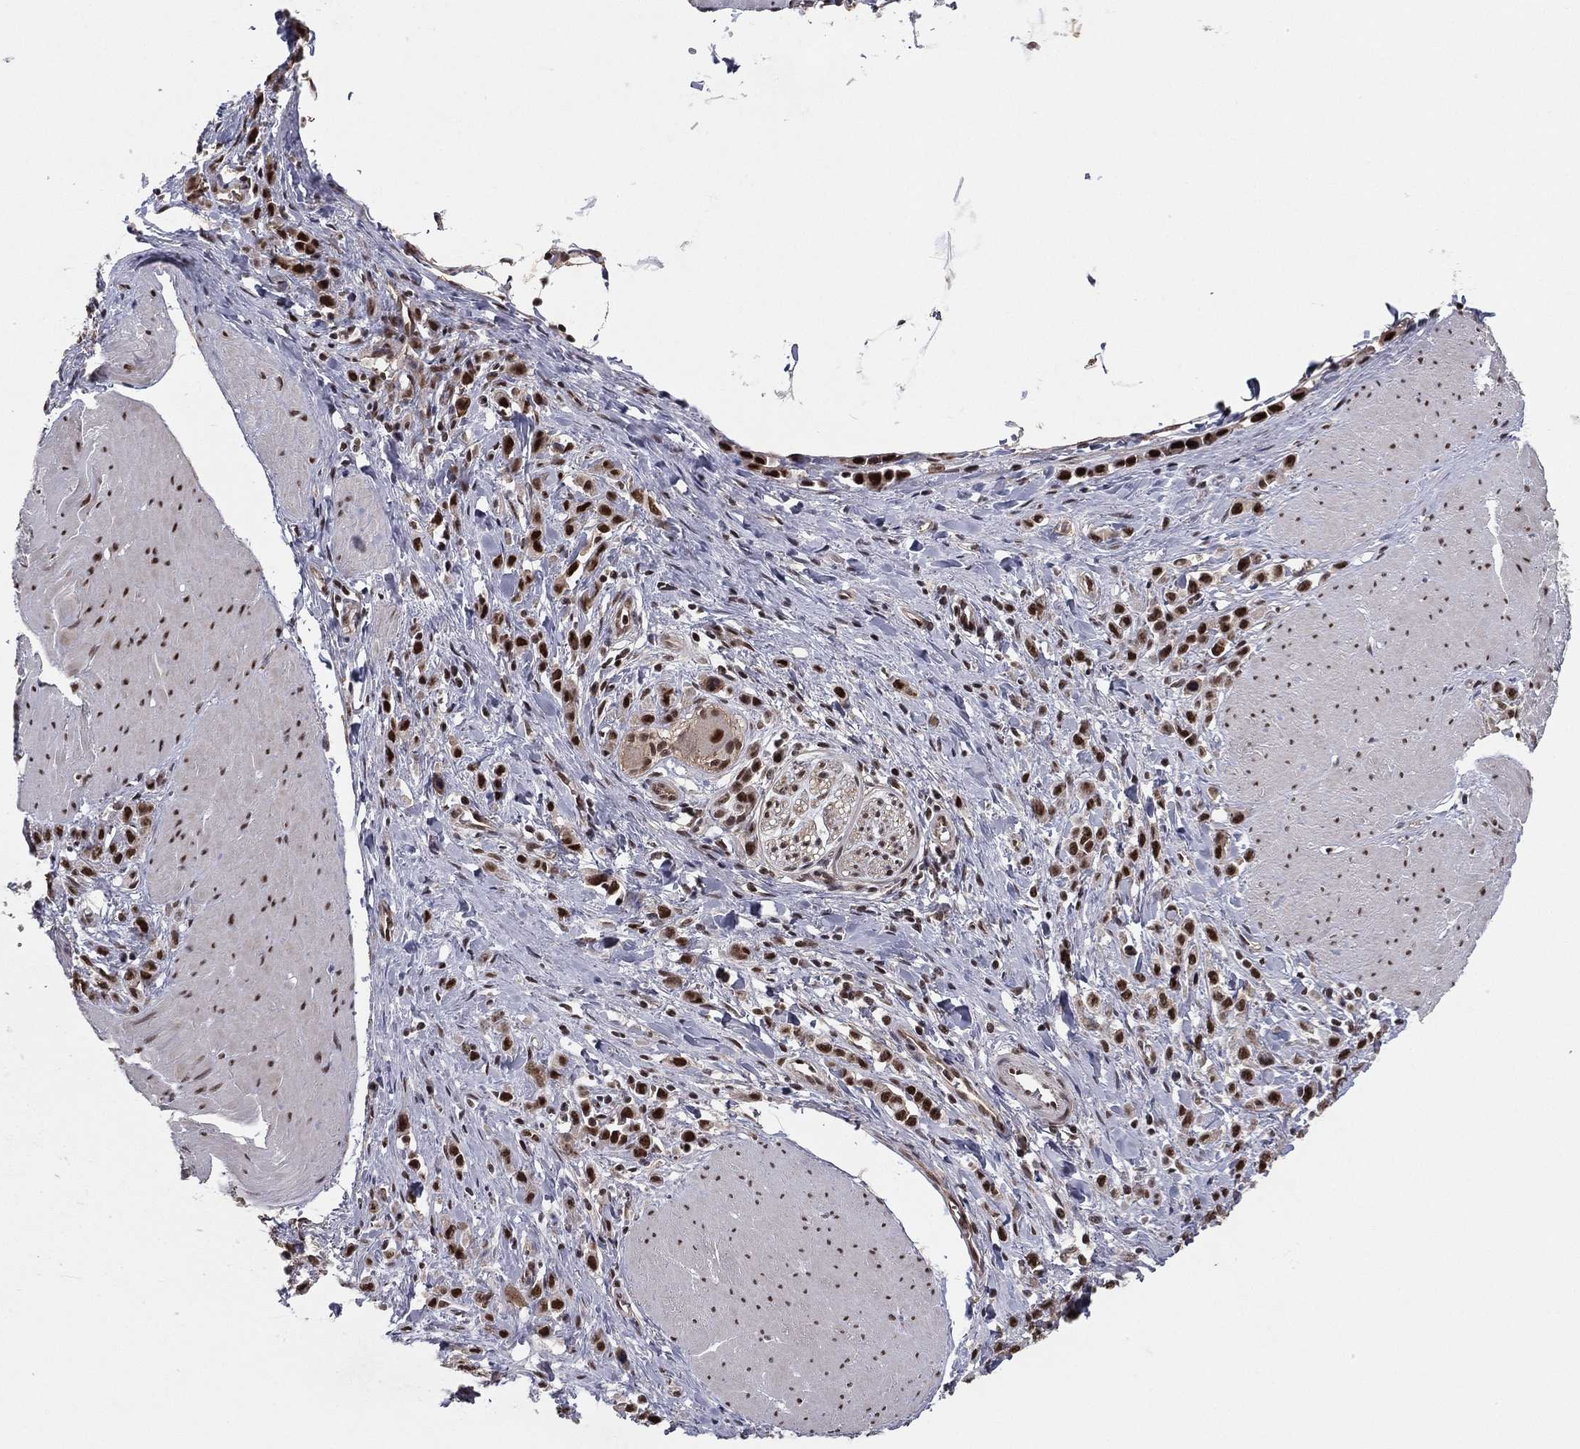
{"staining": {"intensity": "strong", "quantity": ">75%", "location": "nuclear"}, "tissue": "stomach cancer", "cell_type": "Tumor cells", "image_type": "cancer", "snomed": [{"axis": "morphology", "description": "Adenocarcinoma, NOS"}, {"axis": "topography", "description": "Stomach"}], "caption": "Immunohistochemical staining of human stomach cancer reveals strong nuclear protein positivity in approximately >75% of tumor cells.", "gene": "GPALPP1", "patient": {"sex": "male", "age": 47}}